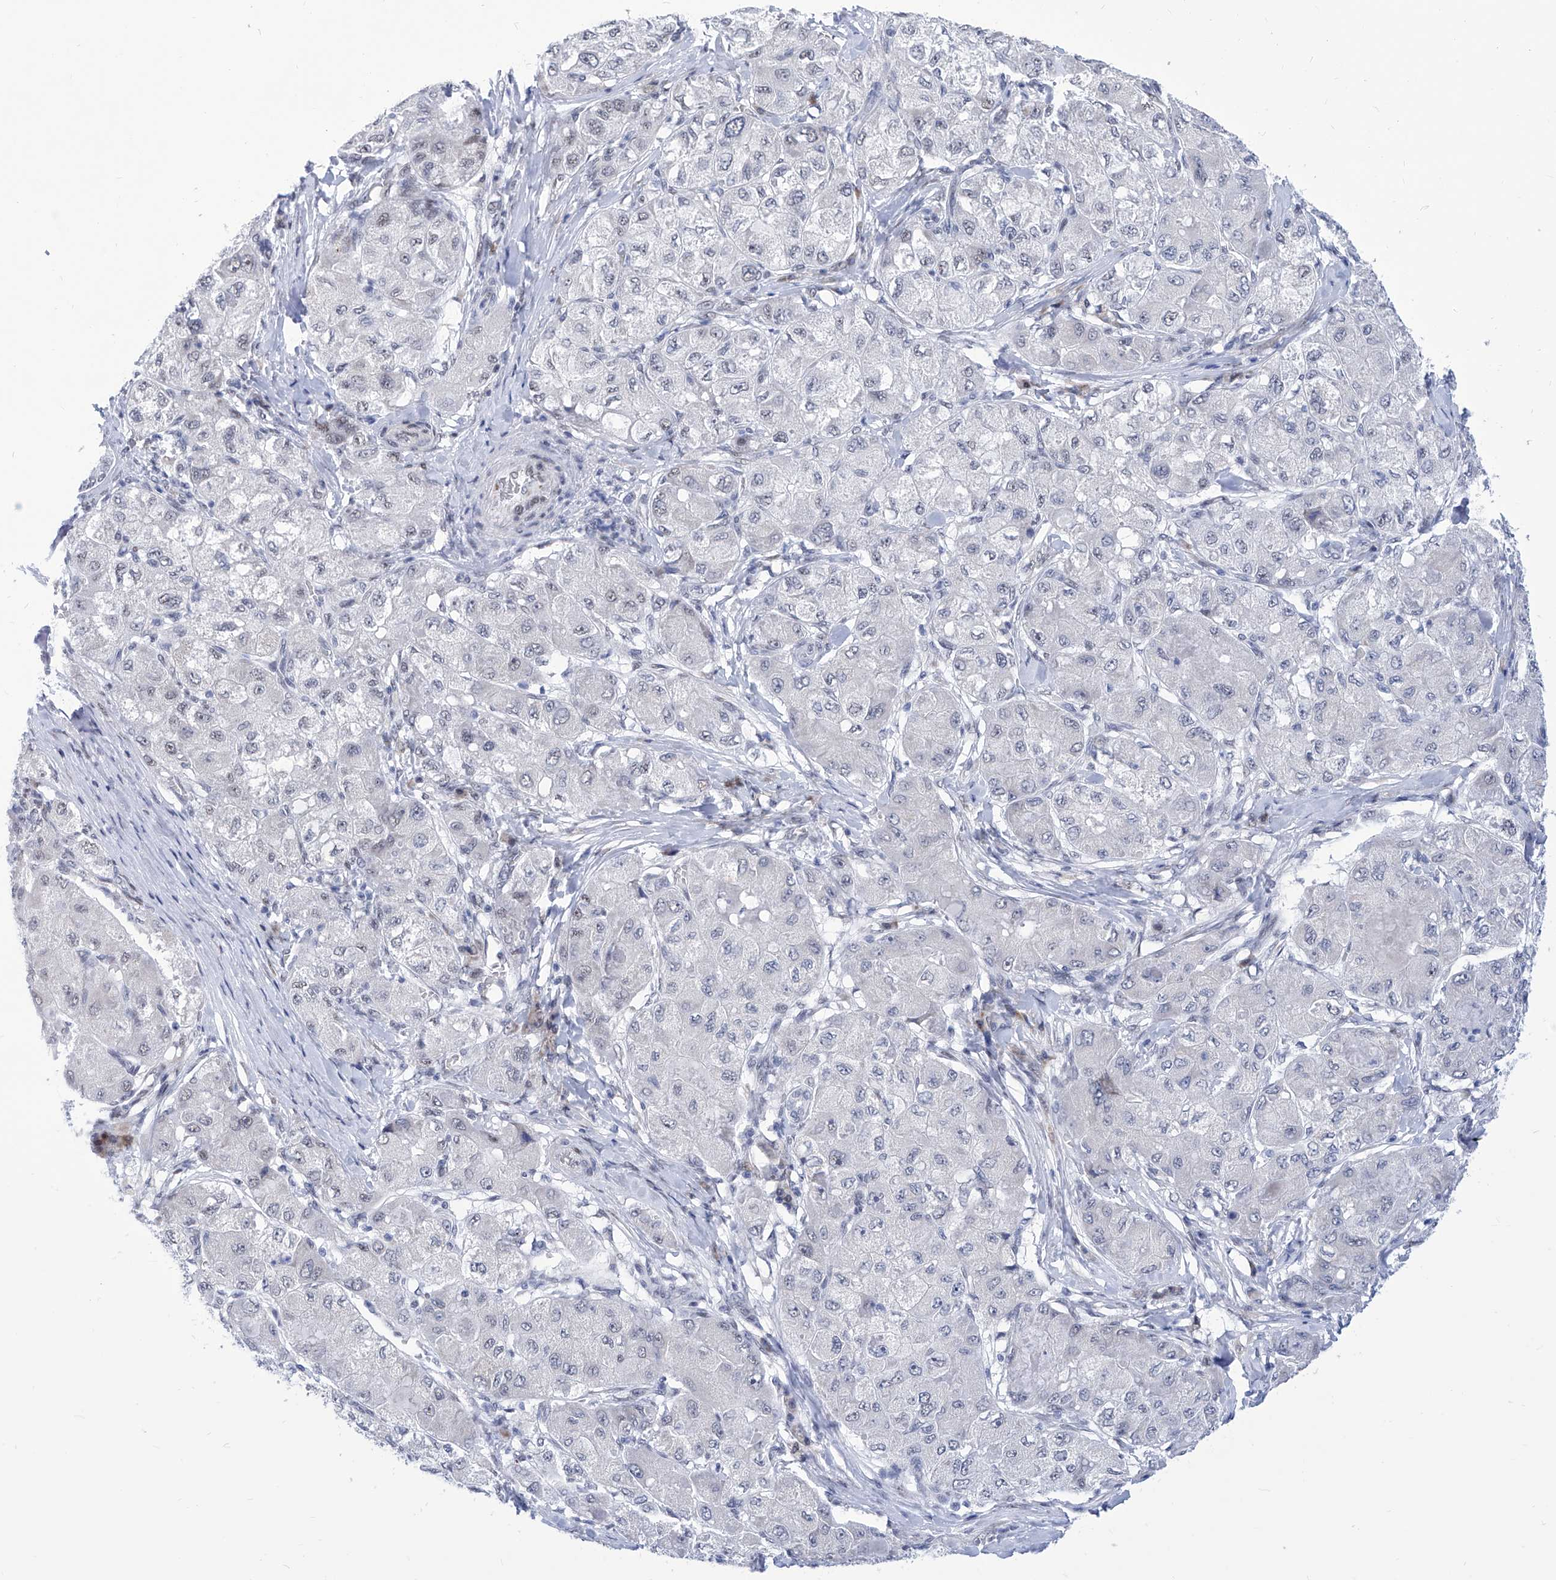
{"staining": {"intensity": "moderate", "quantity": "<25%", "location": "nuclear"}, "tissue": "liver cancer", "cell_type": "Tumor cells", "image_type": "cancer", "snomed": [{"axis": "morphology", "description": "Carcinoma, Hepatocellular, NOS"}, {"axis": "topography", "description": "Liver"}], "caption": "Protein staining demonstrates moderate nuclear positivity in about <25% of tumor cells in liver cancer. The staining was performed using DAB, with brown indicating positive protein expression. Nuclei are stained blue with hematoxylin.", "gene": "SART1", "patient": {"sex": "male", "age": 80}}